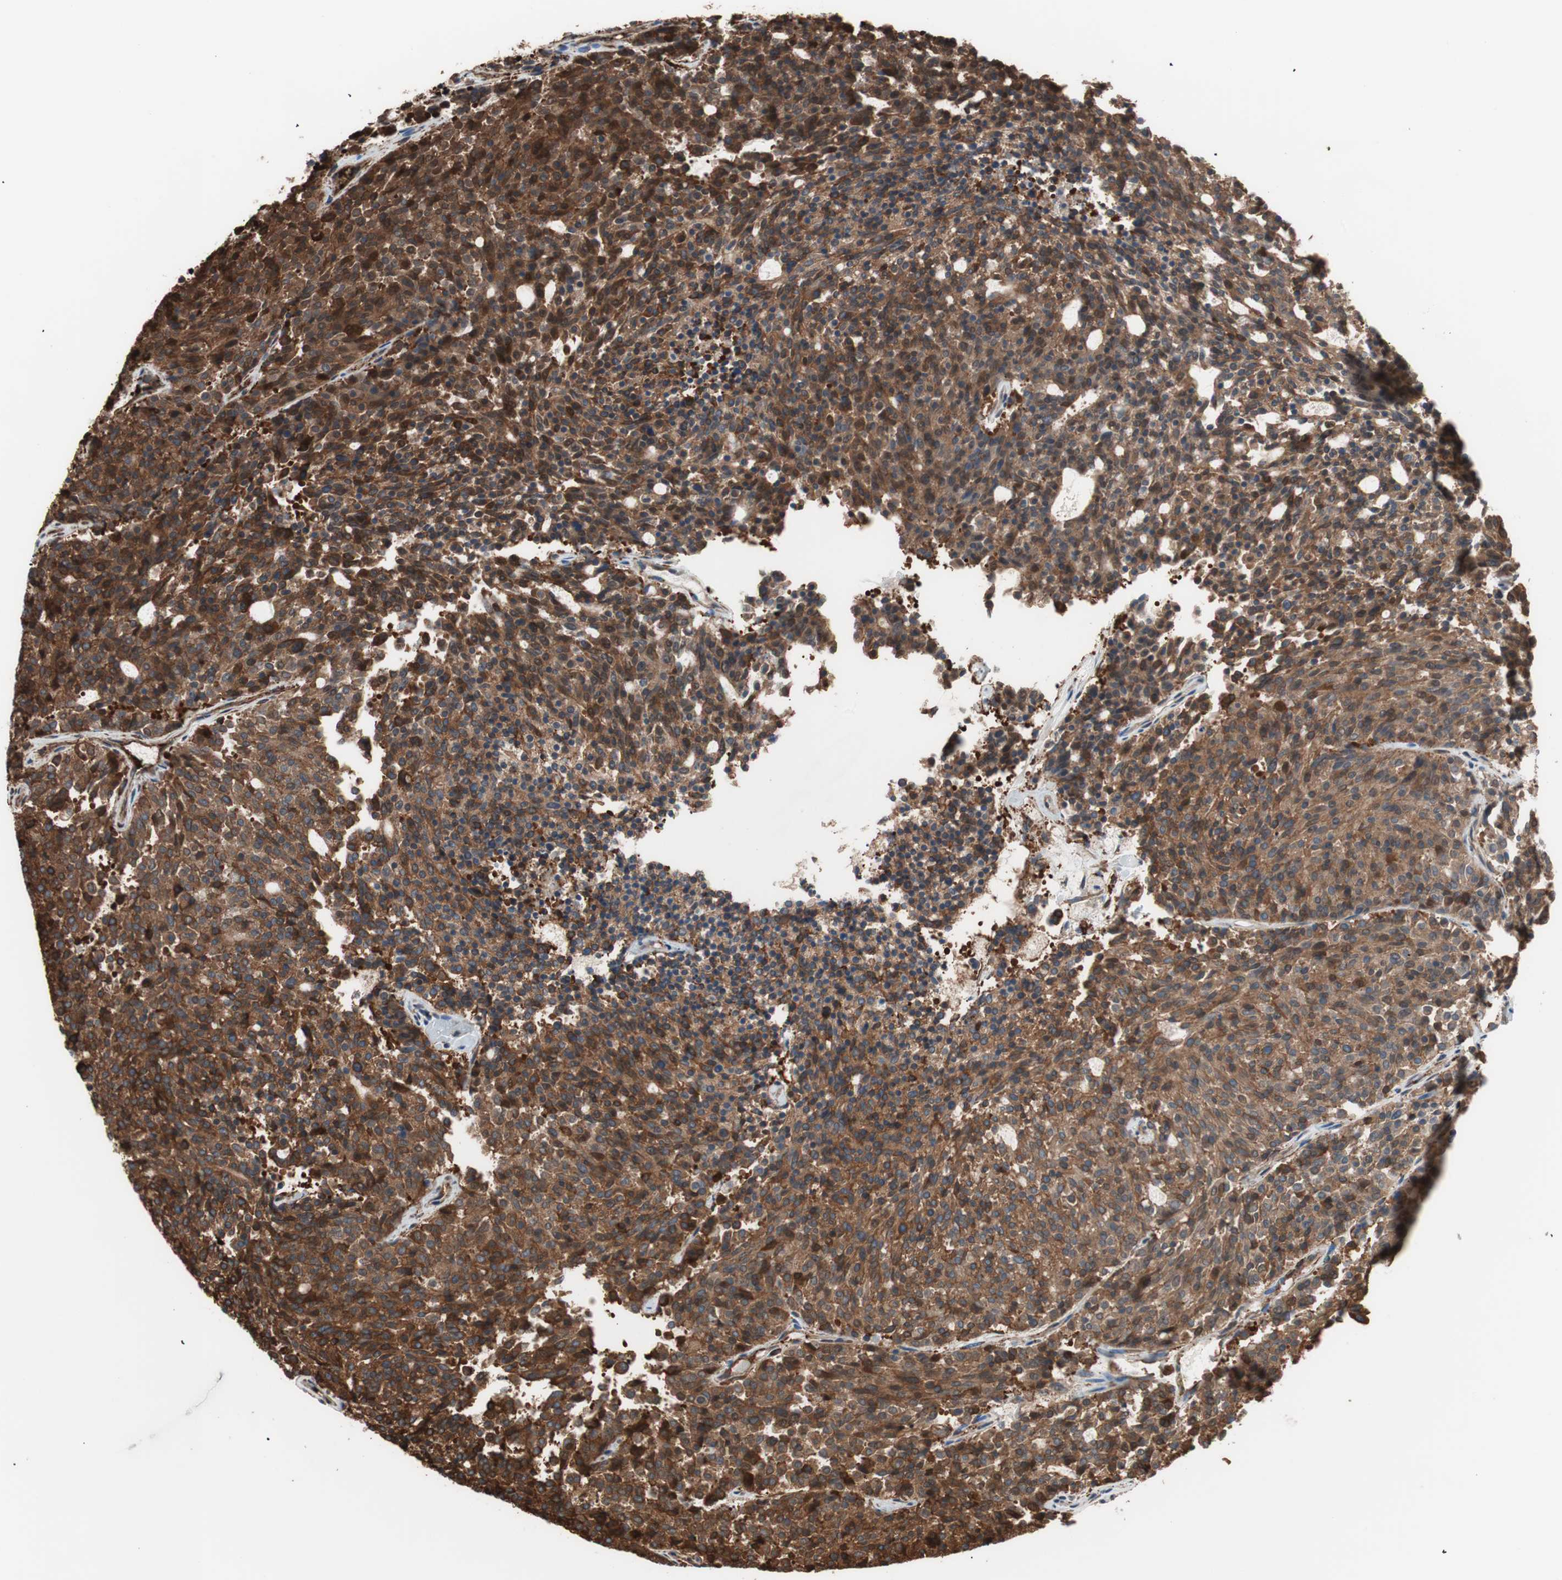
{"staining": {"intensity": "strong", "quantity": ">75%", "location": "cytoplasmic/membranous"}, "tissue": "carcinoid", "cell_type": "Tumor cells", "image_type": "cancer", "snomed": [{"axis": "morphology", "description": "Carcinoid, malignant, NOS"}, {"axis": "topography", "description": "Pancreas"}], "caption": "A histopathology image of human carcinoid stained for a protein exhibits strong cytoplasmic/membranous brown staining in tumor cells.", "gene": "GPSM2", "patient": {"sex": "female", "age": 54}}